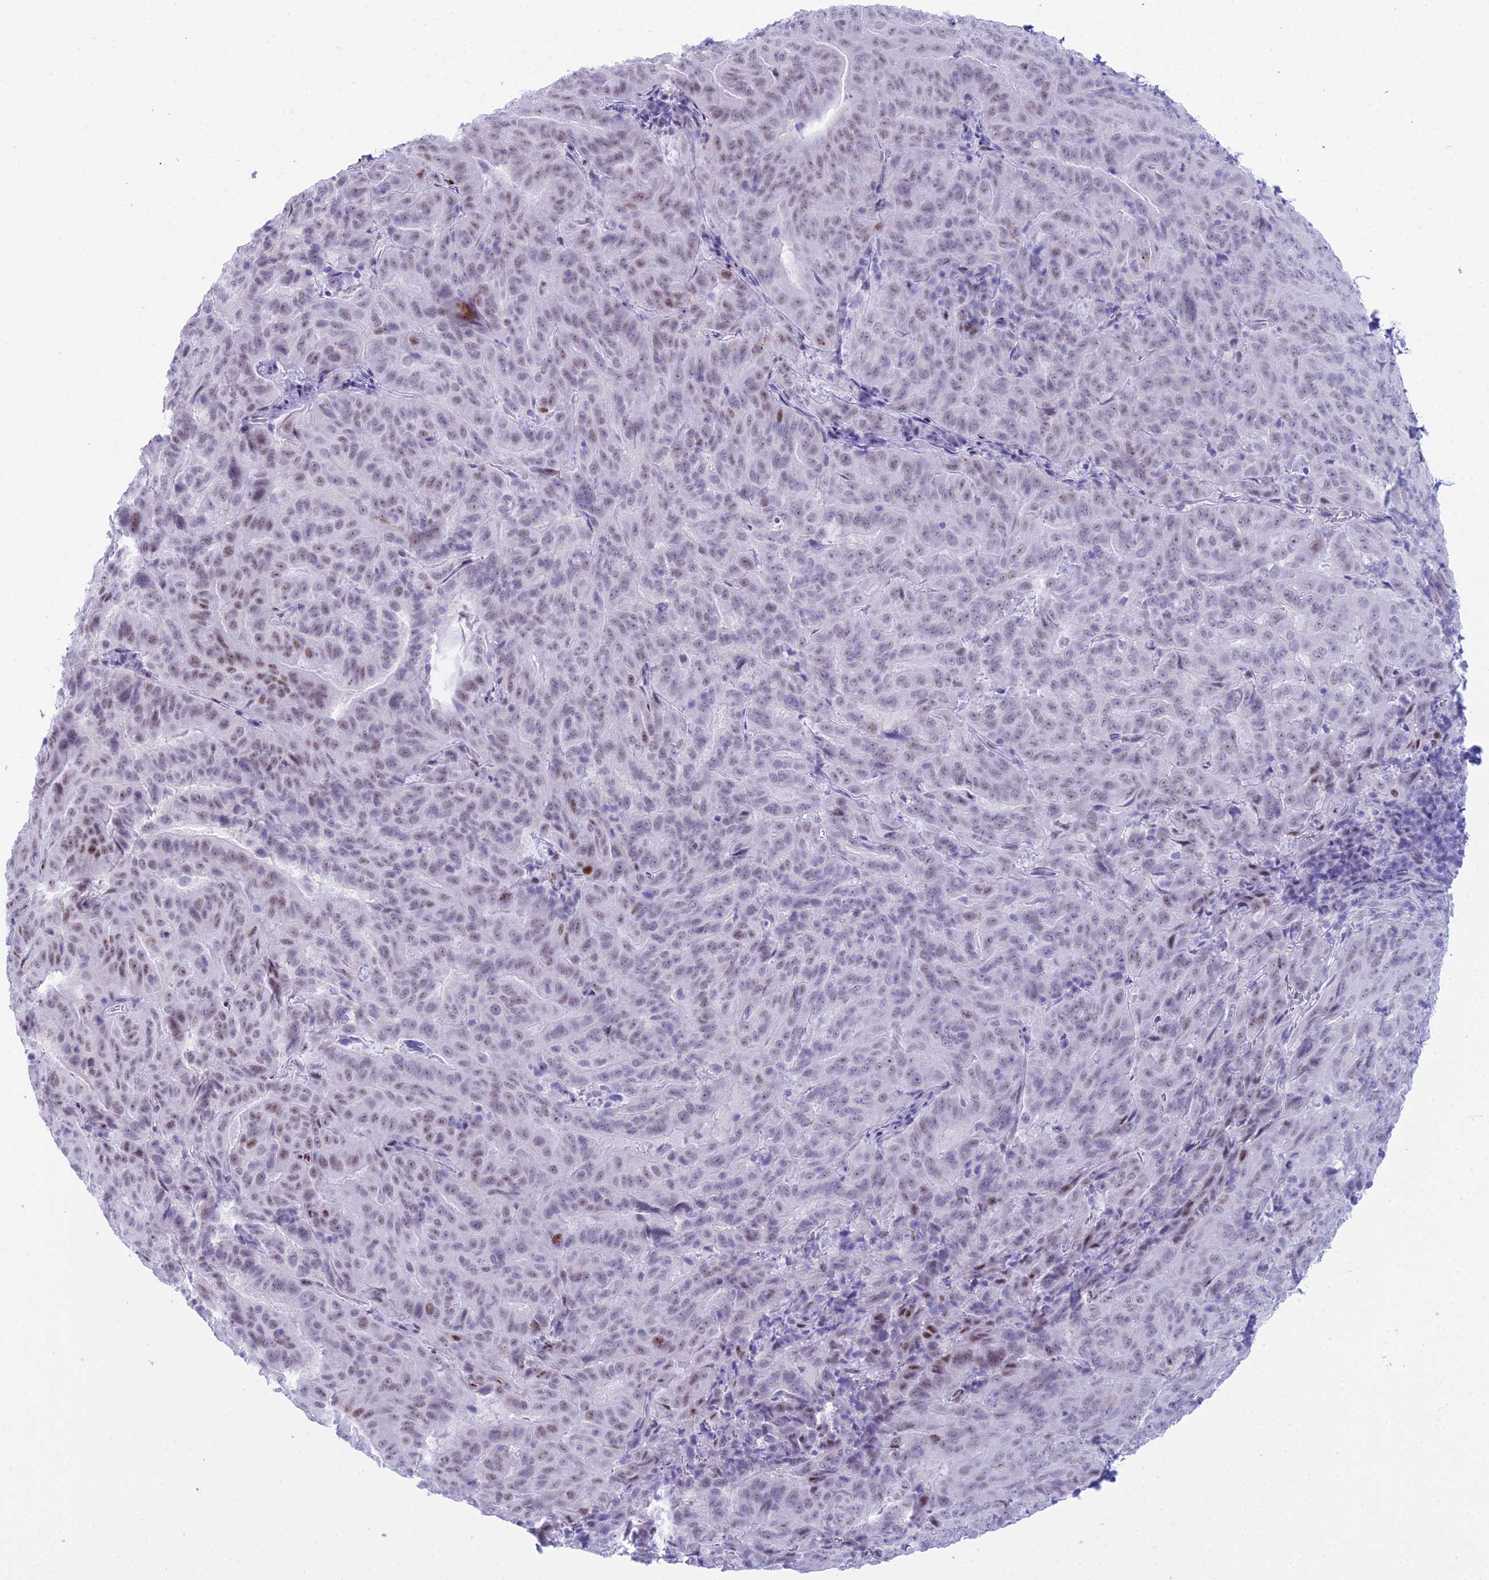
{"staining": {"intensity": "weak", "quantity": ">75%", "location": "nuclear"}, "tissue": "pancreatic cancer", "cell_type": "Tumor cells", "image_type": "cancer", "snomed": [{"axis": "morphology", "description": "Adenocarcinoma, NOS"}, {"axis": "topography", "description": "Pancreas"}], "caption": "There is low levels of weak nuclear expression in tumor cells of adenocarcinoma (pancreatic), as demonstrated by immunohistochemical staining (brown color).", "gene": "RNPS1", "patient": {"sex": "male", "age": 63}}